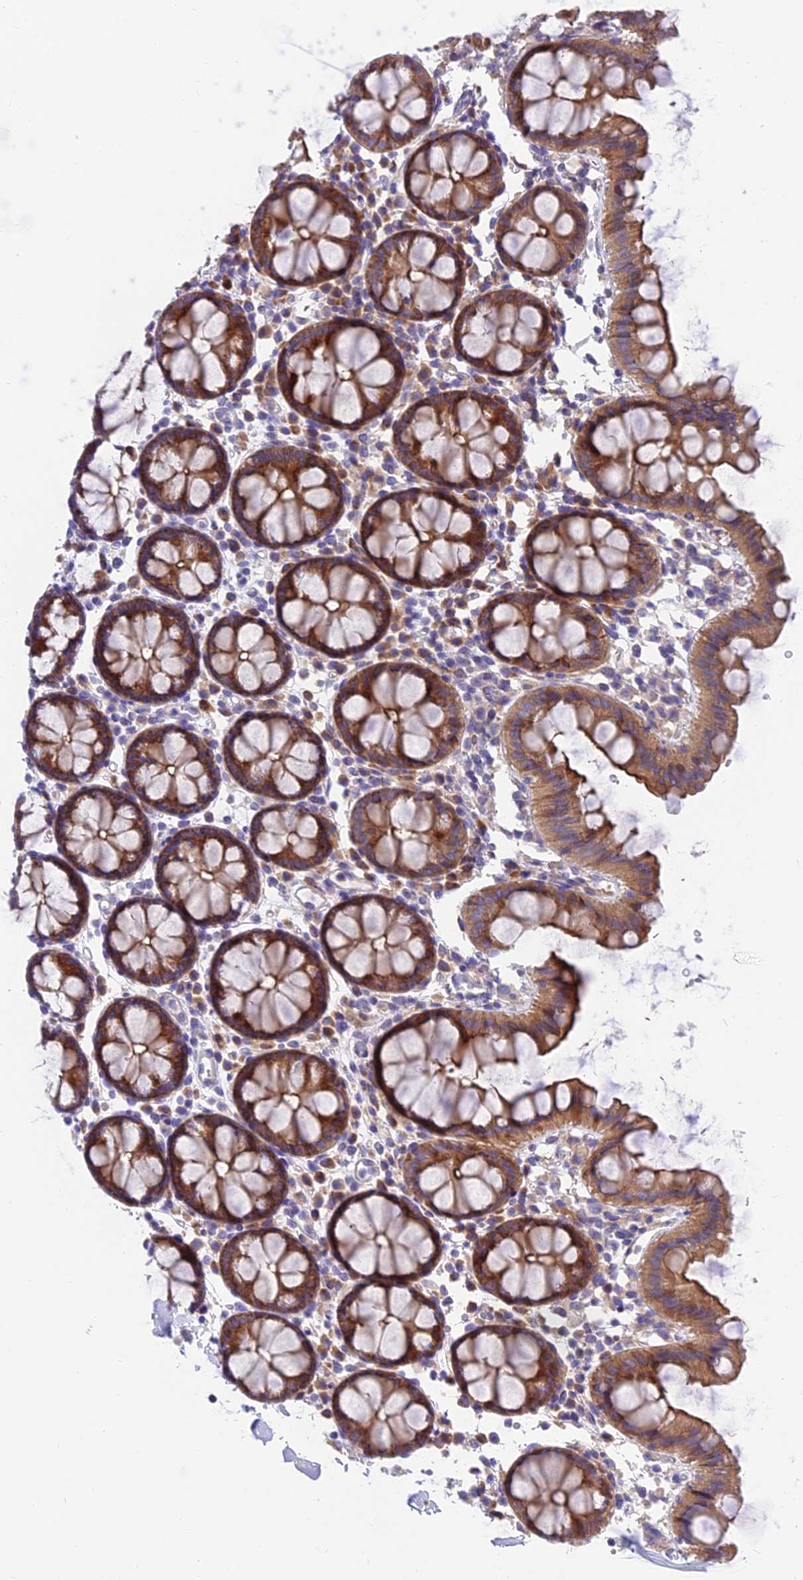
{"staining": {"intensity": "weak", "quantity": "25%-75%", "location": "cytoplasmic/membranous"}, "tissue": "colon", "cell_type": "Endothelial cells", "image_type": "normal", "snomed": [{"axis": "morphology", "description": "Normal tissue, NOS"}, {"axis": "topography", "description": "Colon"}], "caption": "IHC staining of unremarkable colon, which exhibits low levels of weak cytoplasmic/membranous staining in approximately 25%-75% of endothelial cells indicating weak cytoplasmic/membranous protein staining. The staining was performed using DAB (brown) for protein detection and nuclei were counterstained in hematoxylin (blue).", "gene": "MVB12A", "patient": {"sex": "male", "age": 75}}